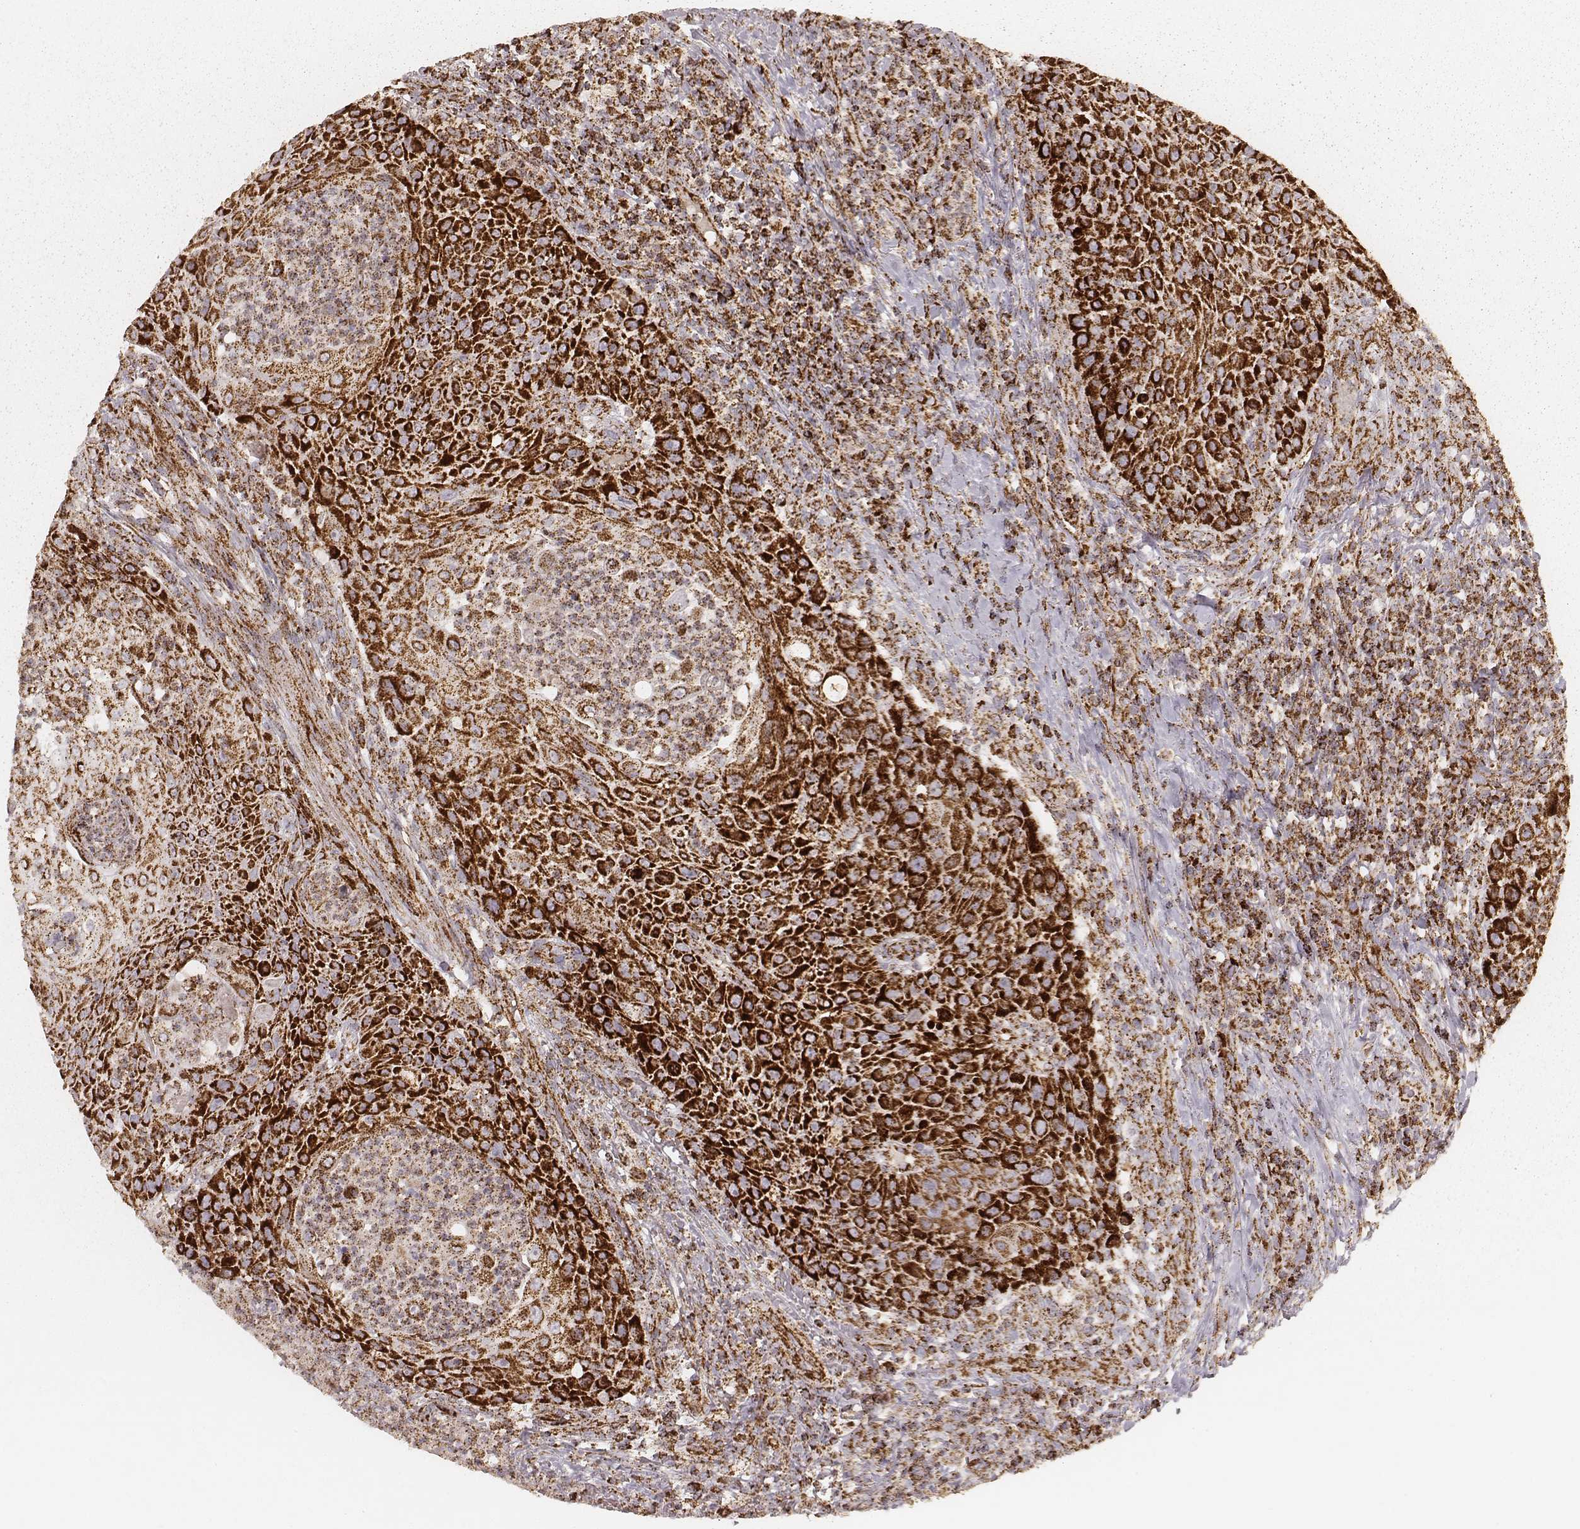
{"staining": {"intensity": "strong", "quantity": ">75%", "location": "cytoplasmic/membranous"}, "tissue": "head and neck cancer", "cell_type": "Tumor cells", "image_type": "cancer", "snomed": [{"axis": "morphology", "description": "Squamous cell carcinoma, NOS"}, {"axis": "topography", "description": "Head-Neck"}], "caption": "A micrograph of human head and neck squamous cell carcinoma stained for a protein shows strong cytoplasmic/membranous brown staining in tumor cells. (brown staining indicates protein expression, while blue staining denotes nuclei).", "gene": "CS", "patient": {"sex": "male", "age": 69}}